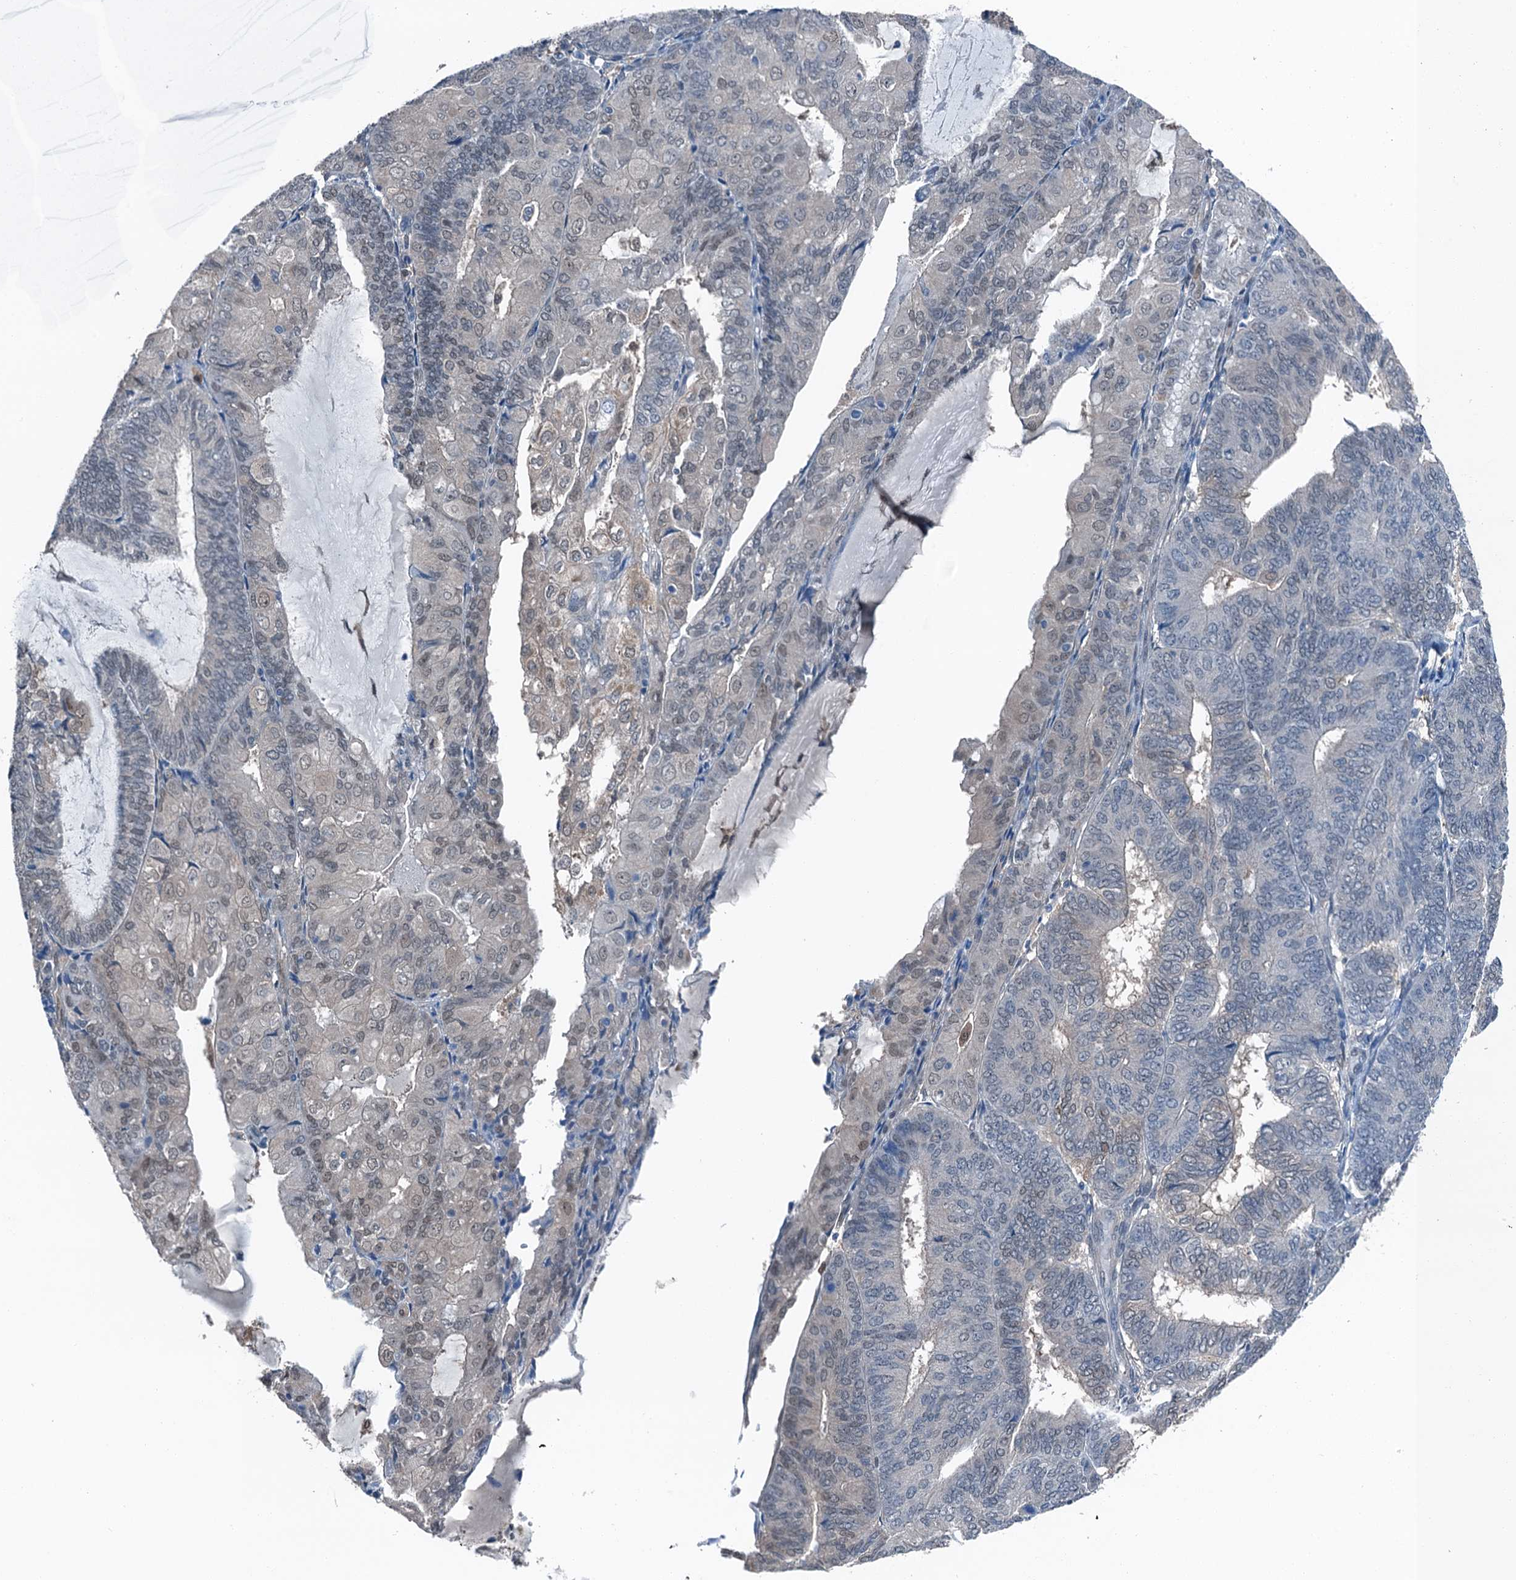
{"staining": {"intensity": "weak", "quantity": "<25%", "location": "cytoplasmic/membranous,nuclear"}, "tissue": "endometrial cancer", "cell_type": "Tumor cells", "image_type": "cancer", "snomed": [{"axis": "morphology", "description": "Adenocarcinoma, NOS"}, {"axis": "topography", "description": "Endometrium"}], "caption": "A photomicrograph of human endometrial cancer is negative for staining in tumor cells.", "gene": "RNH1", "patient": {"sex": "female", "age": 81}}